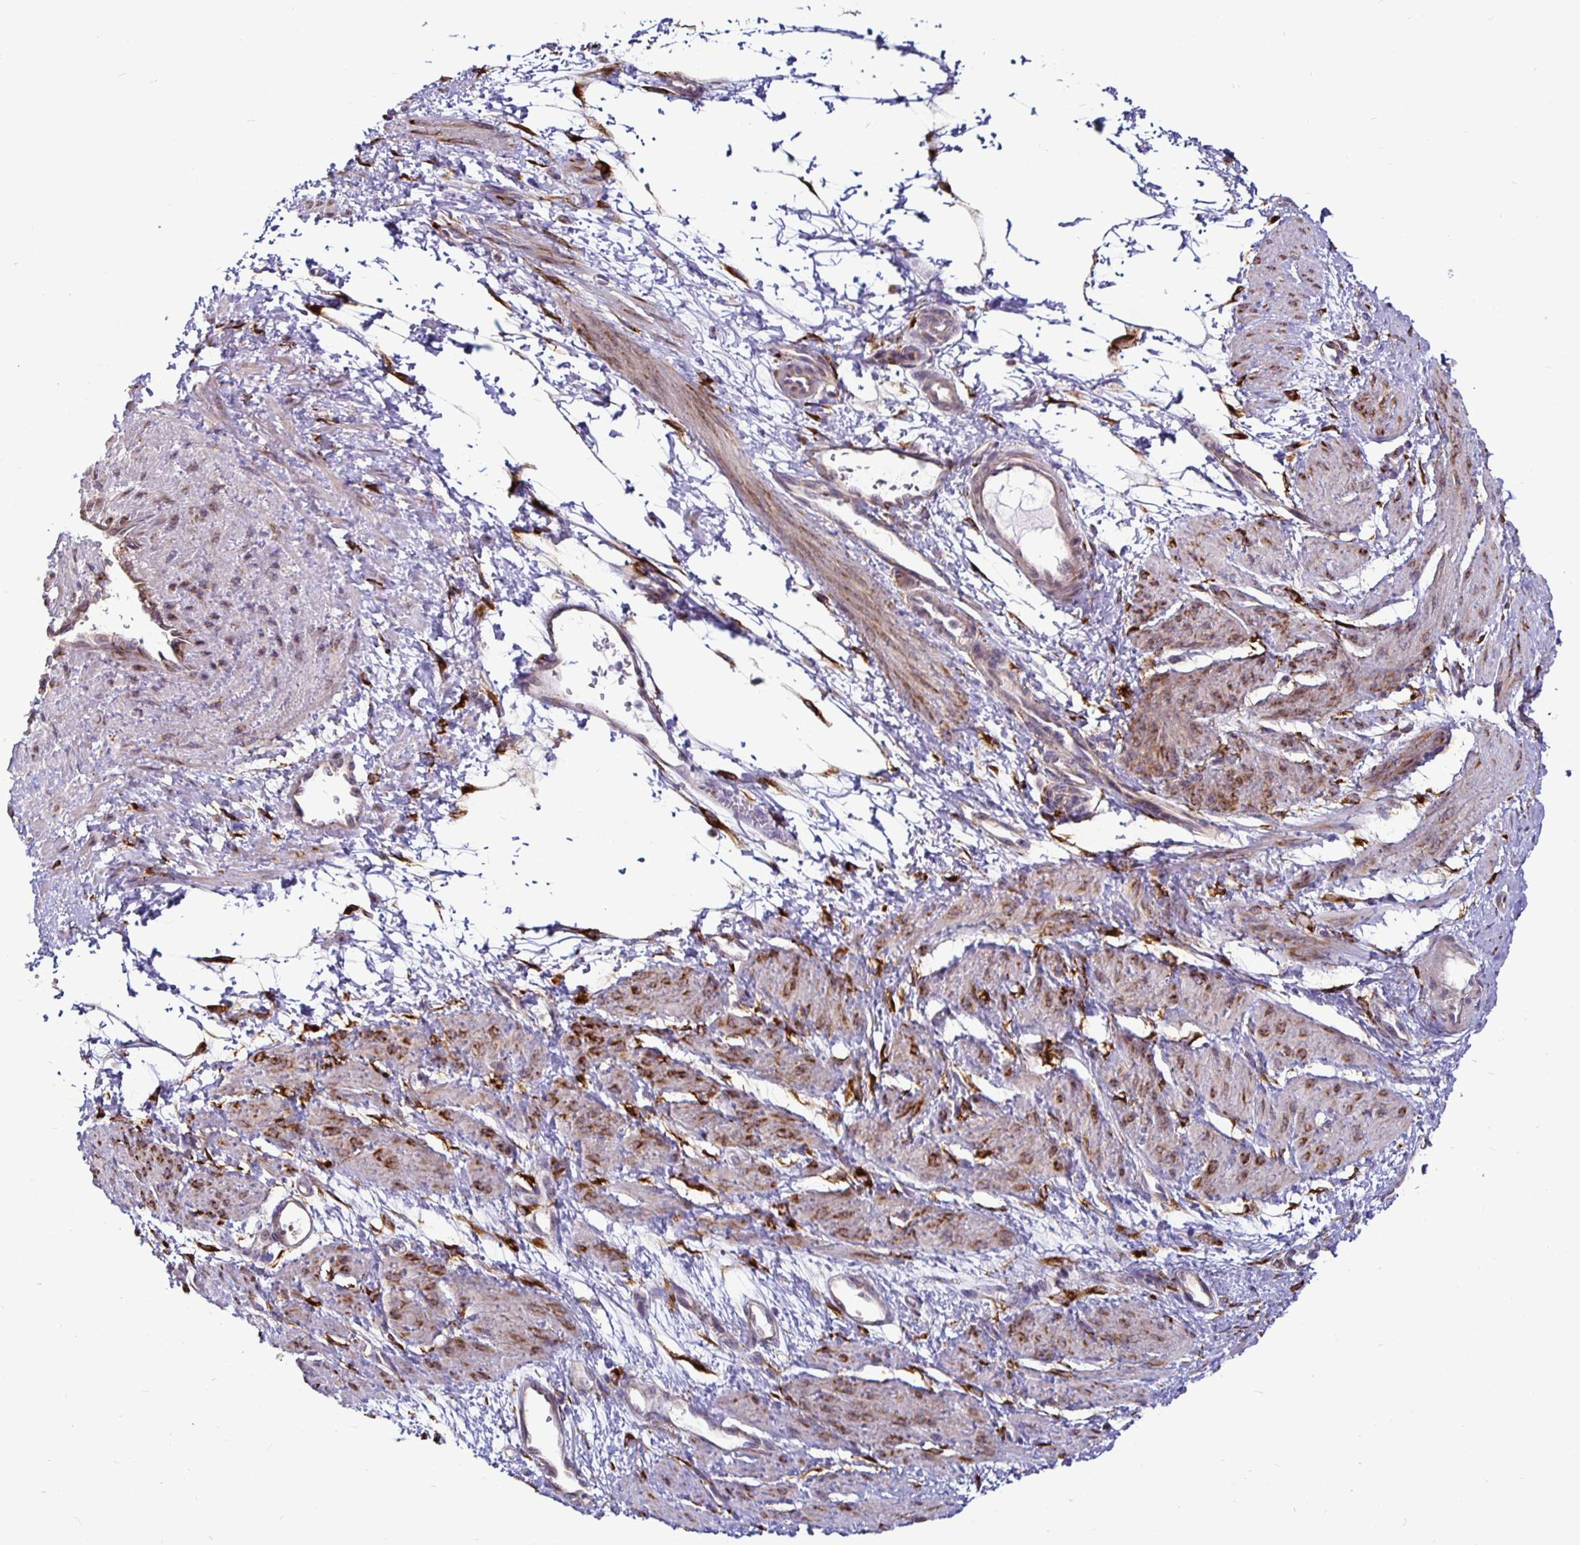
{"staining": {"intensity": "moderate", "quantity": "25%-75%", "location": "cytoplasmic/membranous"}, "tissue": "smooth muscle", "cell_type": "Smooth muscle cells", "image_type": "normal", "snomed": [{"axis": "morphology", "description": "Normal tissue, NOS"}, {"axis": "topography", "description": "Smooth muscle"}, {"axis": "topography", "description": "Uterus"}], "caption": "Immunohistochemical staining of normal smooth muscle exhibits medium levels of moderate cytoplasmic/membranous positivity in approximately 25%-75% of smooth muscle cells. (DAB (3,3'-diaminobenzidine) IHC with brightfield microscopy, high magnification).", "gene": "P4HA2", "patient": {"sex": "female", "age": 39}}